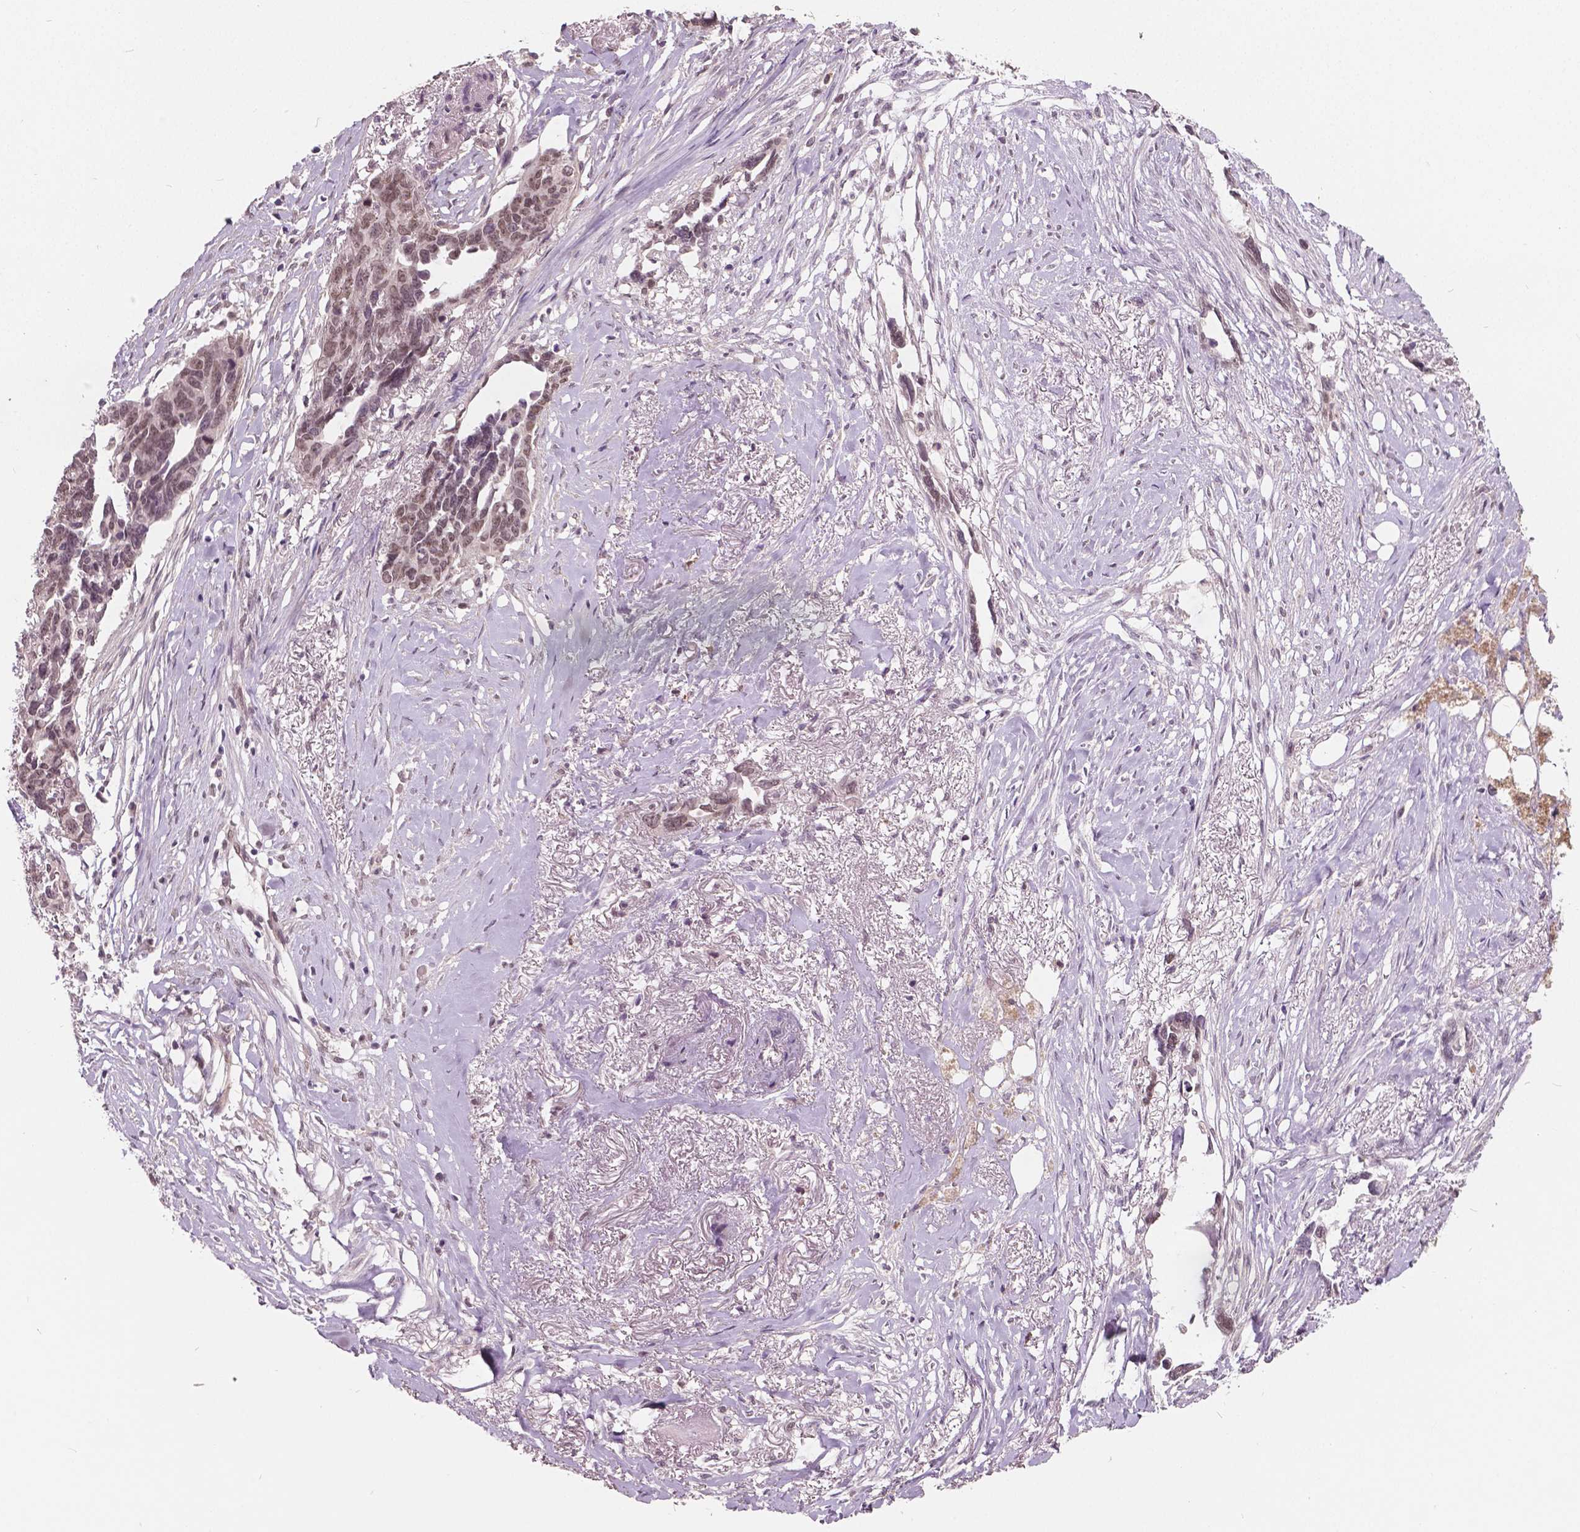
{"staining": {"intensity": "weak", "quantity": ">75%", "location": "nuclear"}, "tissue": "ovarian cancer", "cell_type": "Tumor cells", "image_type": "cancer", "snomed": [{"axis": "morphology", "description": "Cystadenocarcinoma, serous, NOS"}, {"axis": "topography", "description": "Ovary"}], "caption": "Ovarian serous cystadenocarcinoma was stained to show a protein in brown. There is low levels of weak nuclear expression in approximately >75% of tumor cells. The staining was performed using DAB, with brown indicating positive protein expression. Nuclei are stained blue with hematoxylin.", "gene": "HMBOX1", "patient": {"sex": "female", "age": 69}}